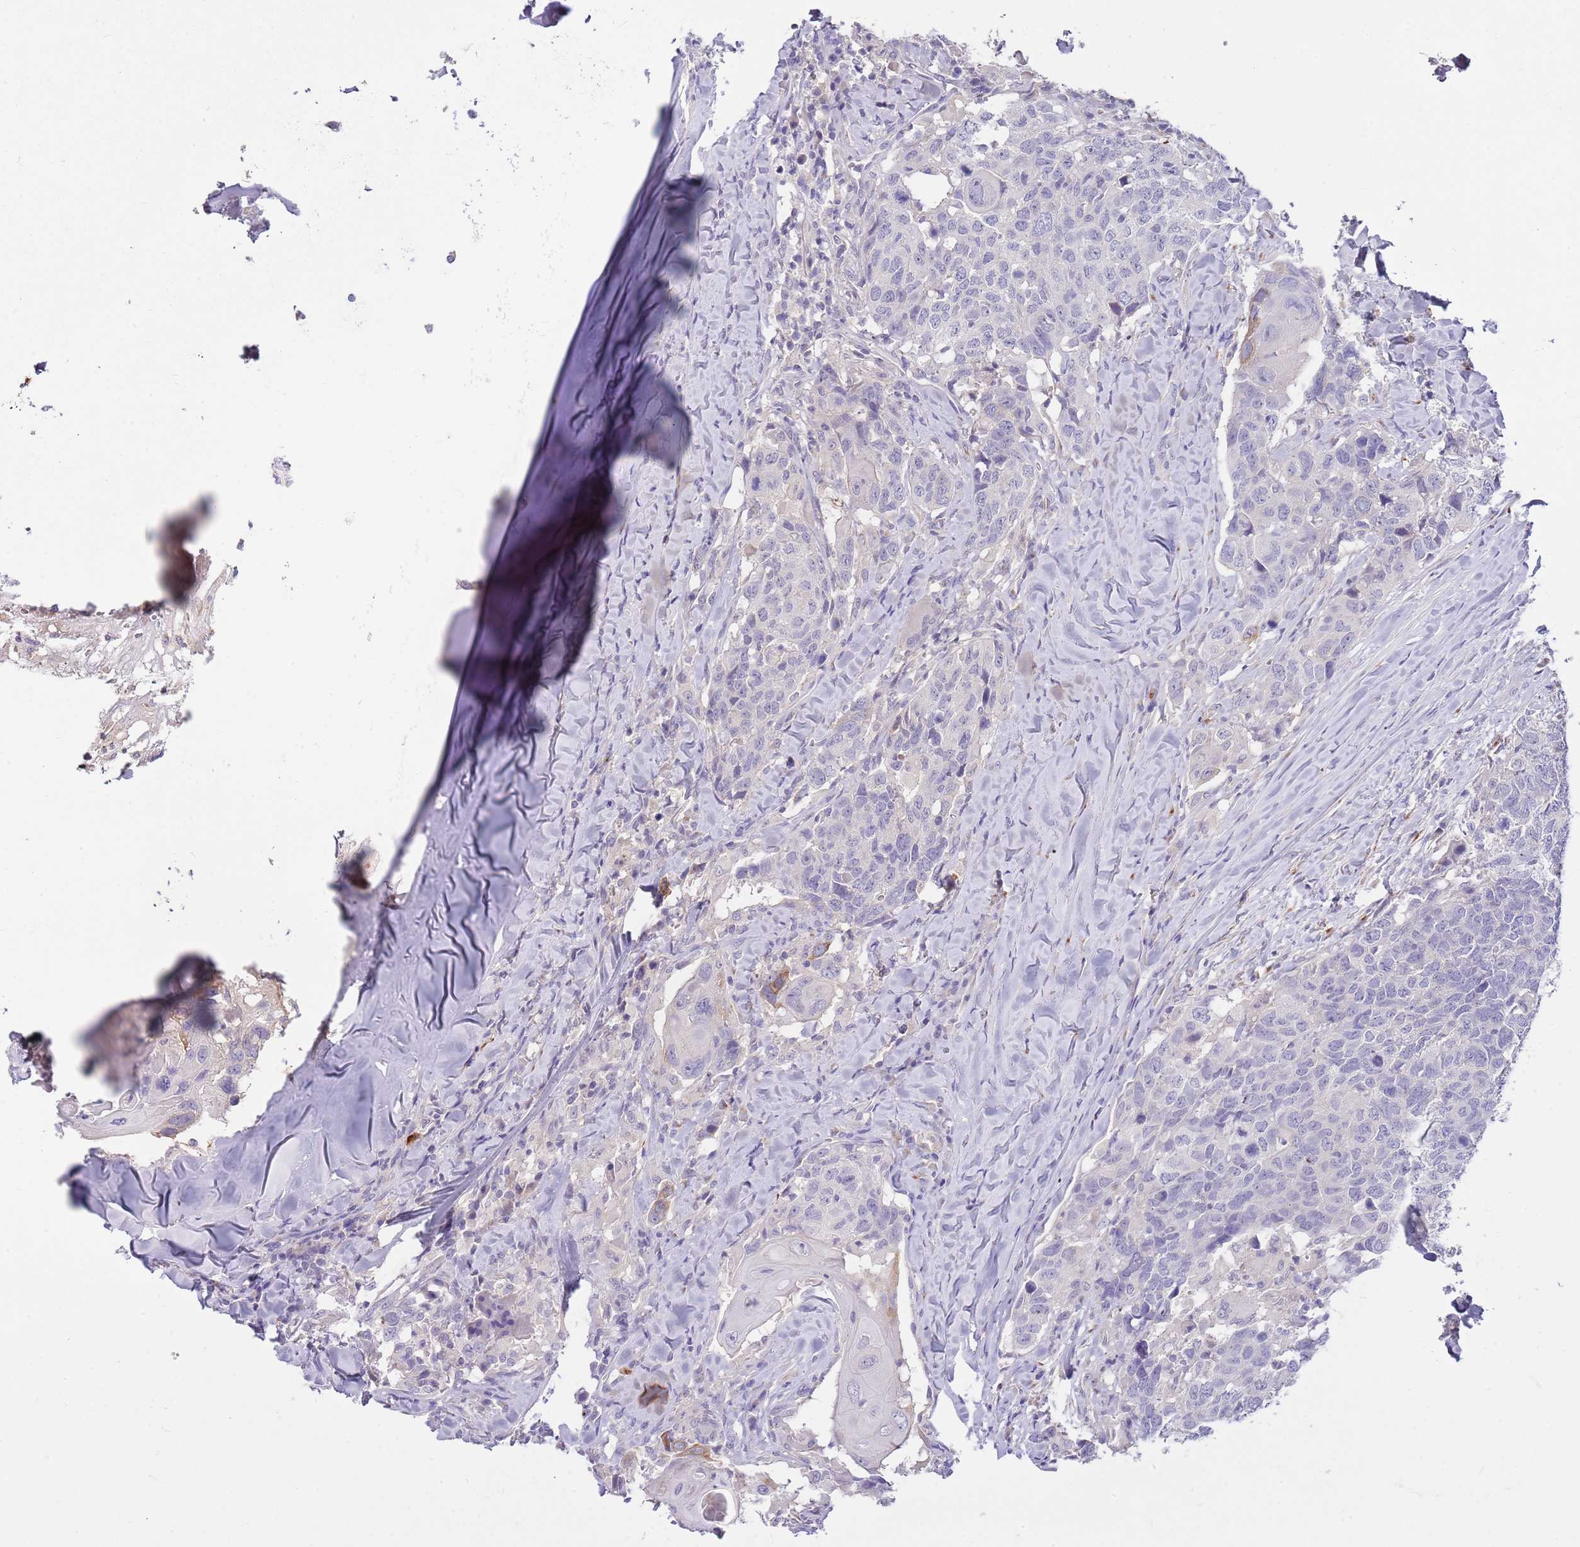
{"staining": {"intensity": "negative", "quantity": "none", "location": "none"}, "tissue": "head and neck cancer", "cell_type": "Tumor cells", "image_type": "cancer", "snomed": [{"axis": "morphology", "description": "Normal tissue, NOS"}, {"axis": "morphology", "description": "Squamous cell carcinoma, NOS"}, {"axis": "topography", "description": "Skeletal muscle"}, {"axis": "topography", "description": "Vascular tissue"}, {"axis": "topography", "description": "Peripheral nerve tissue"}, {"axis": "topography", "description": "Head-Neck"}], "caption": "A histopathology image of head and neck squamous cell carcinoma stained for a protein shows no brown staining in tumor cells. (IHC, brightfield microscopy, high magnification).", "gene": "CFAP73", "patient": {"sex": "male", "age": 66}}